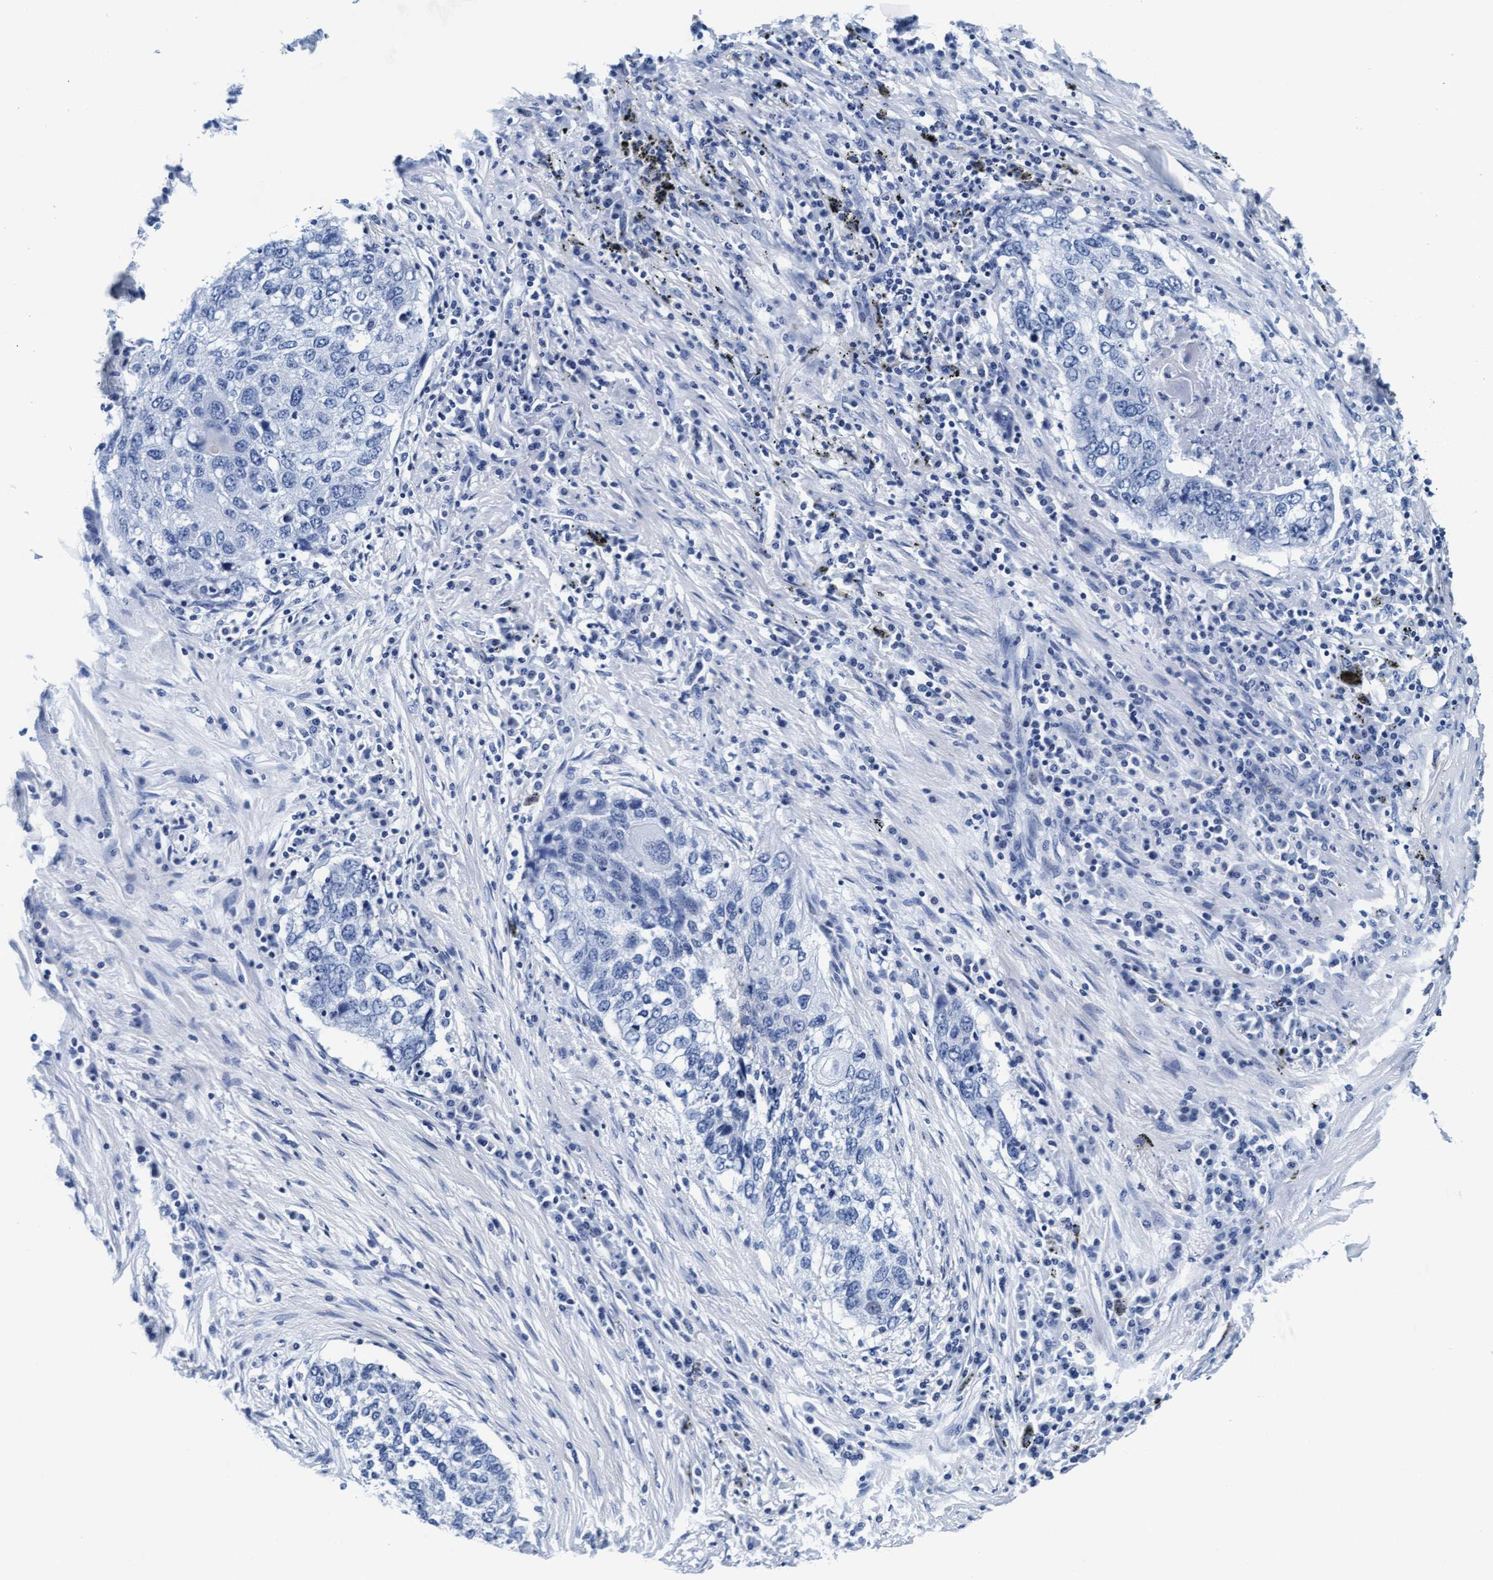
{"staining": {"intensity": "negative", "quantity": "none", "location": "none"}, "tissue": "lung cancer", "cell_type": "Tumor cells", "image_type": "cancer", "snomed": [{"axis": "morphology", "description": "Squamous cell carcinoma, NOS"}, {"axis": "topography", "description": "Lung"}], "caption": "Lung cancer (squamous cell carcinoma) was stained to show a protein in brown. There is no significant staining in tumor cells.", "gene": "ARSG", "patient": {"sex": "female", "age": 63}}